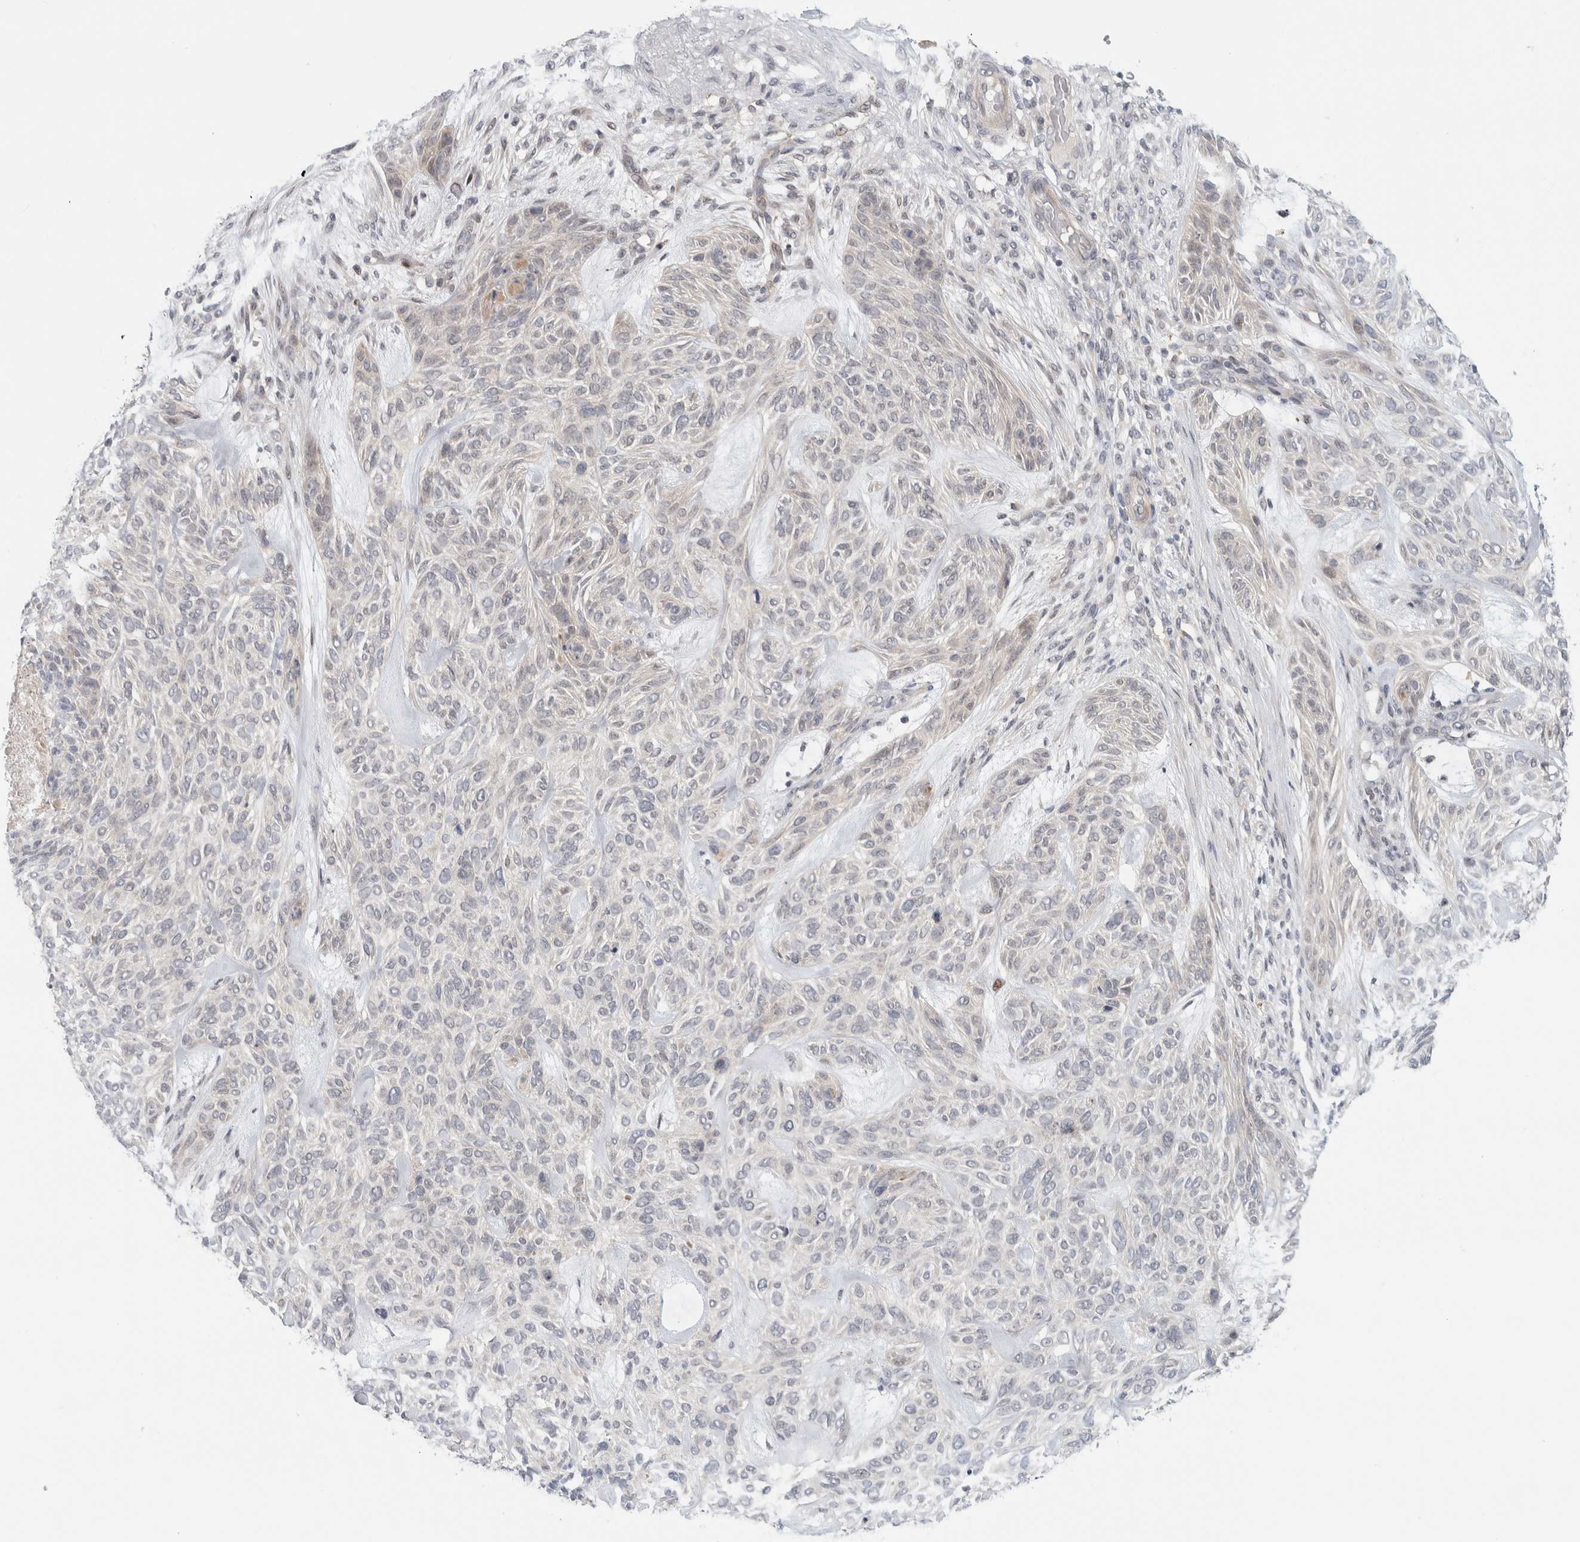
{"staining": {"intensity": "negative", "quantity": "none", "location": "none"}, "tissue": "skin cancer", "cell_type": "Tumor cells", "image_type": "cancer", "snomed": [{"axis": "morphology", "description": "Basal cell carcinoma"}, {"axis": "topography", "description": "Skin"}], "caption": "Tumor cells are negative for protein expression in human skin basal cell carcinoma.", "gene": "NCR3LG1", "patient": {"sex": "male", "age": 55}}